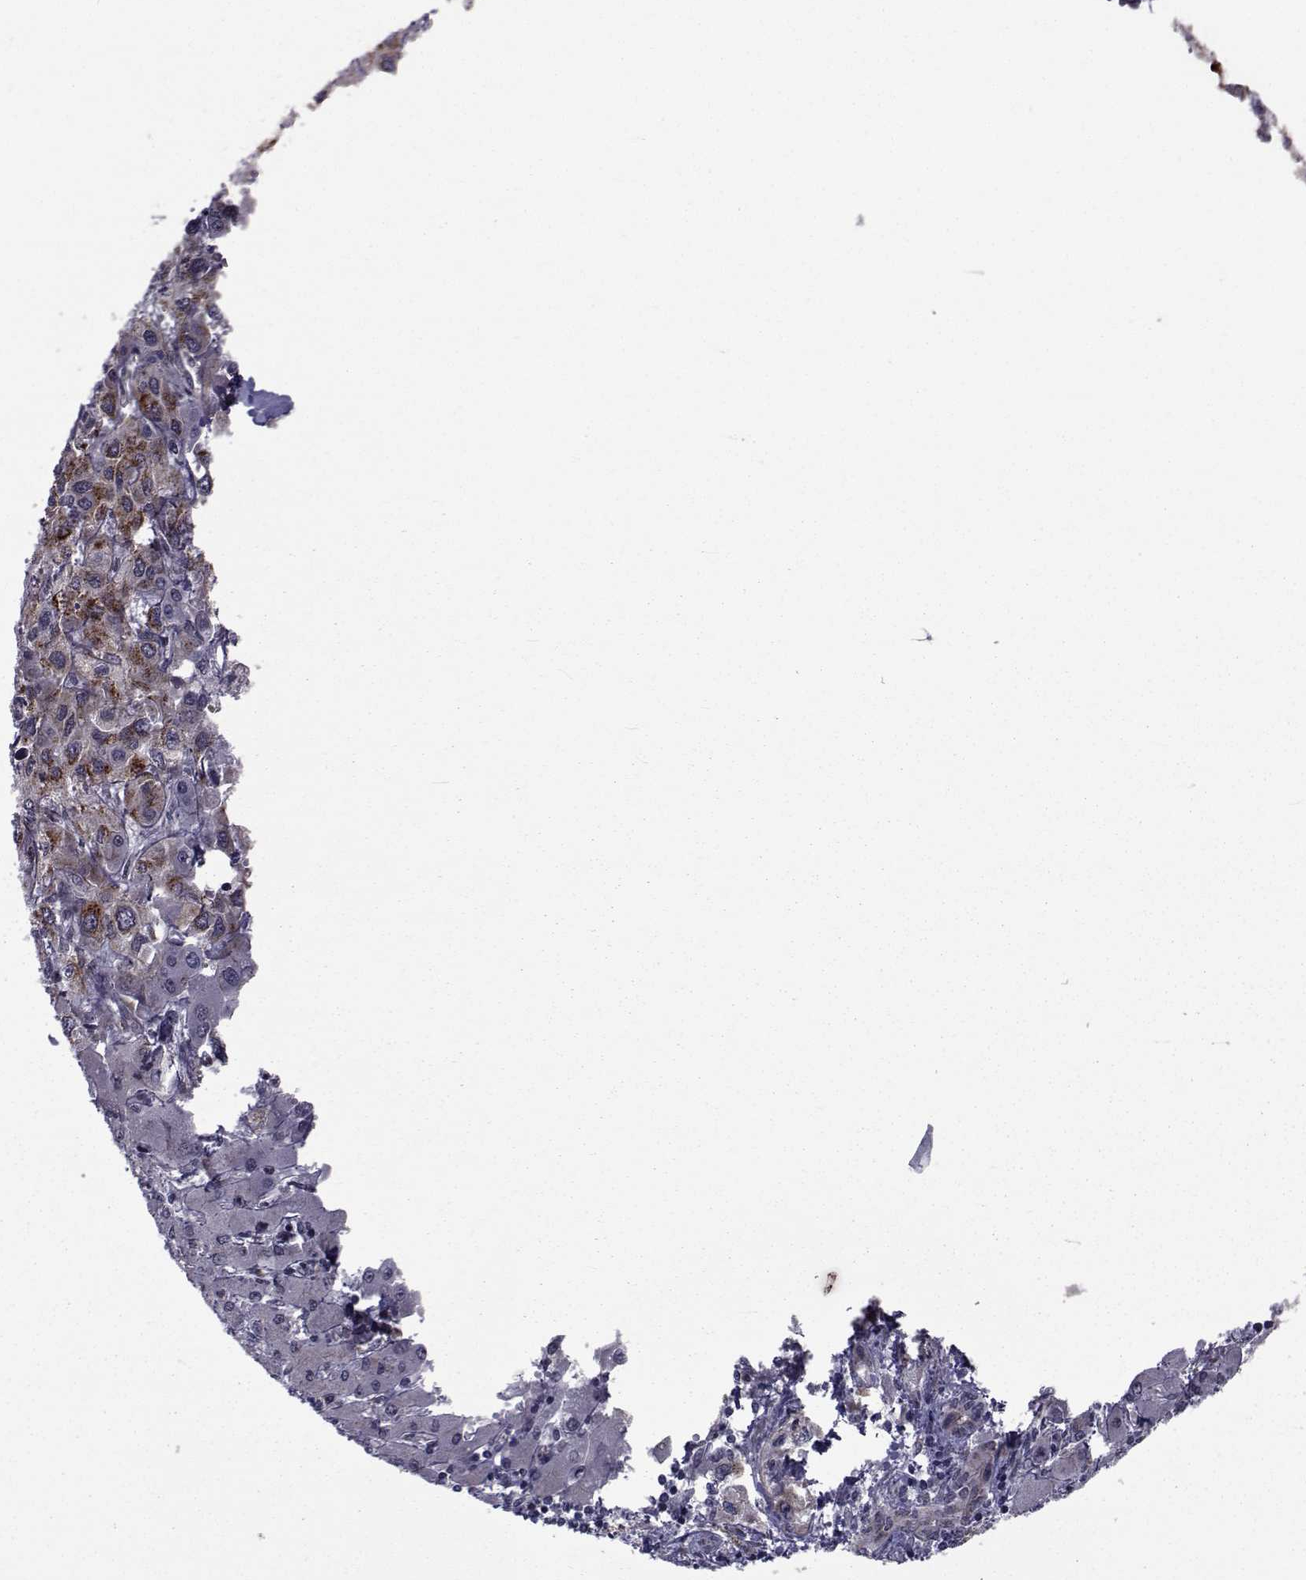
{"staining": {"intensity": "moderate", "quantity": "<25%", "location": "cytoplasmic/membranous"}, "tissue": "liver cancer", "cell_type": "Tumor cells", "image_type": "cancer", "snomed": [{"axis": "morphology", "description": "Cholangiocarcinoma"}, {"axis": "topography", "description": "Liver"}], "caption": "IHC of human liver cancer (cholangiocarcinoma) exhibits low levels of moderate cytoplasmic/membranous positivity in approximately <25% of tumor cells.", "gene": "ATP6V1C2", "patient": {"sex": "female", "age": 66}}